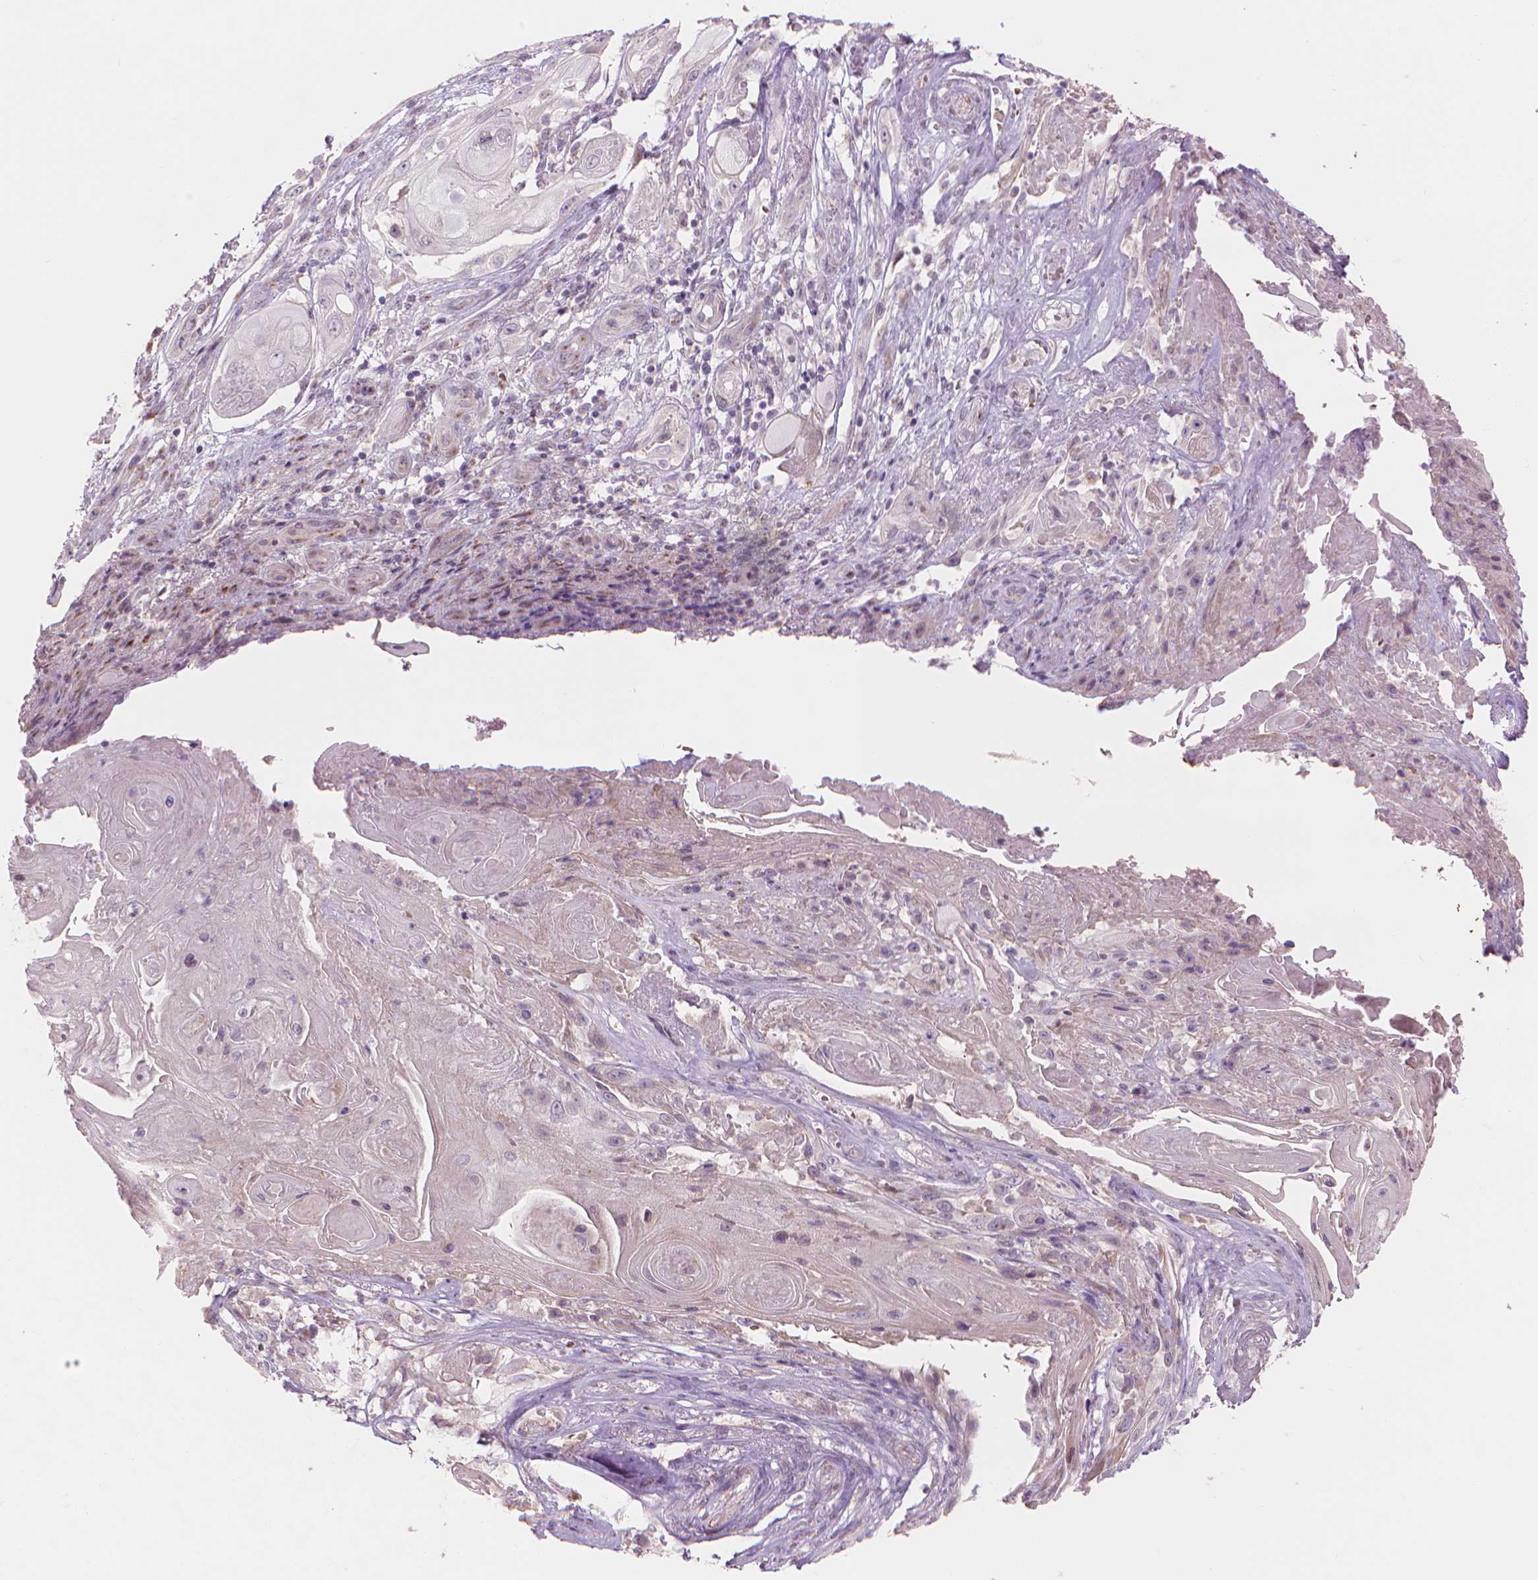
{"staining": {"intensity": "negative", "quantity": "none", "location": "none"}, "tissue": "skin cancer", "cell_type": "Tumor cells", "image_type": "cancer", "snomed": [{"axis": "morphology", "description": "Squamous cell carcinoma, NOS"}, {"axis": "topography", "description": "Skin"}], "caption": "The micrograph exhibits no staining of tumor cells in squamous cell carcinoma (skin).", "gene": "IFFO1", "patient": {"sex": "male", "age": 62}}